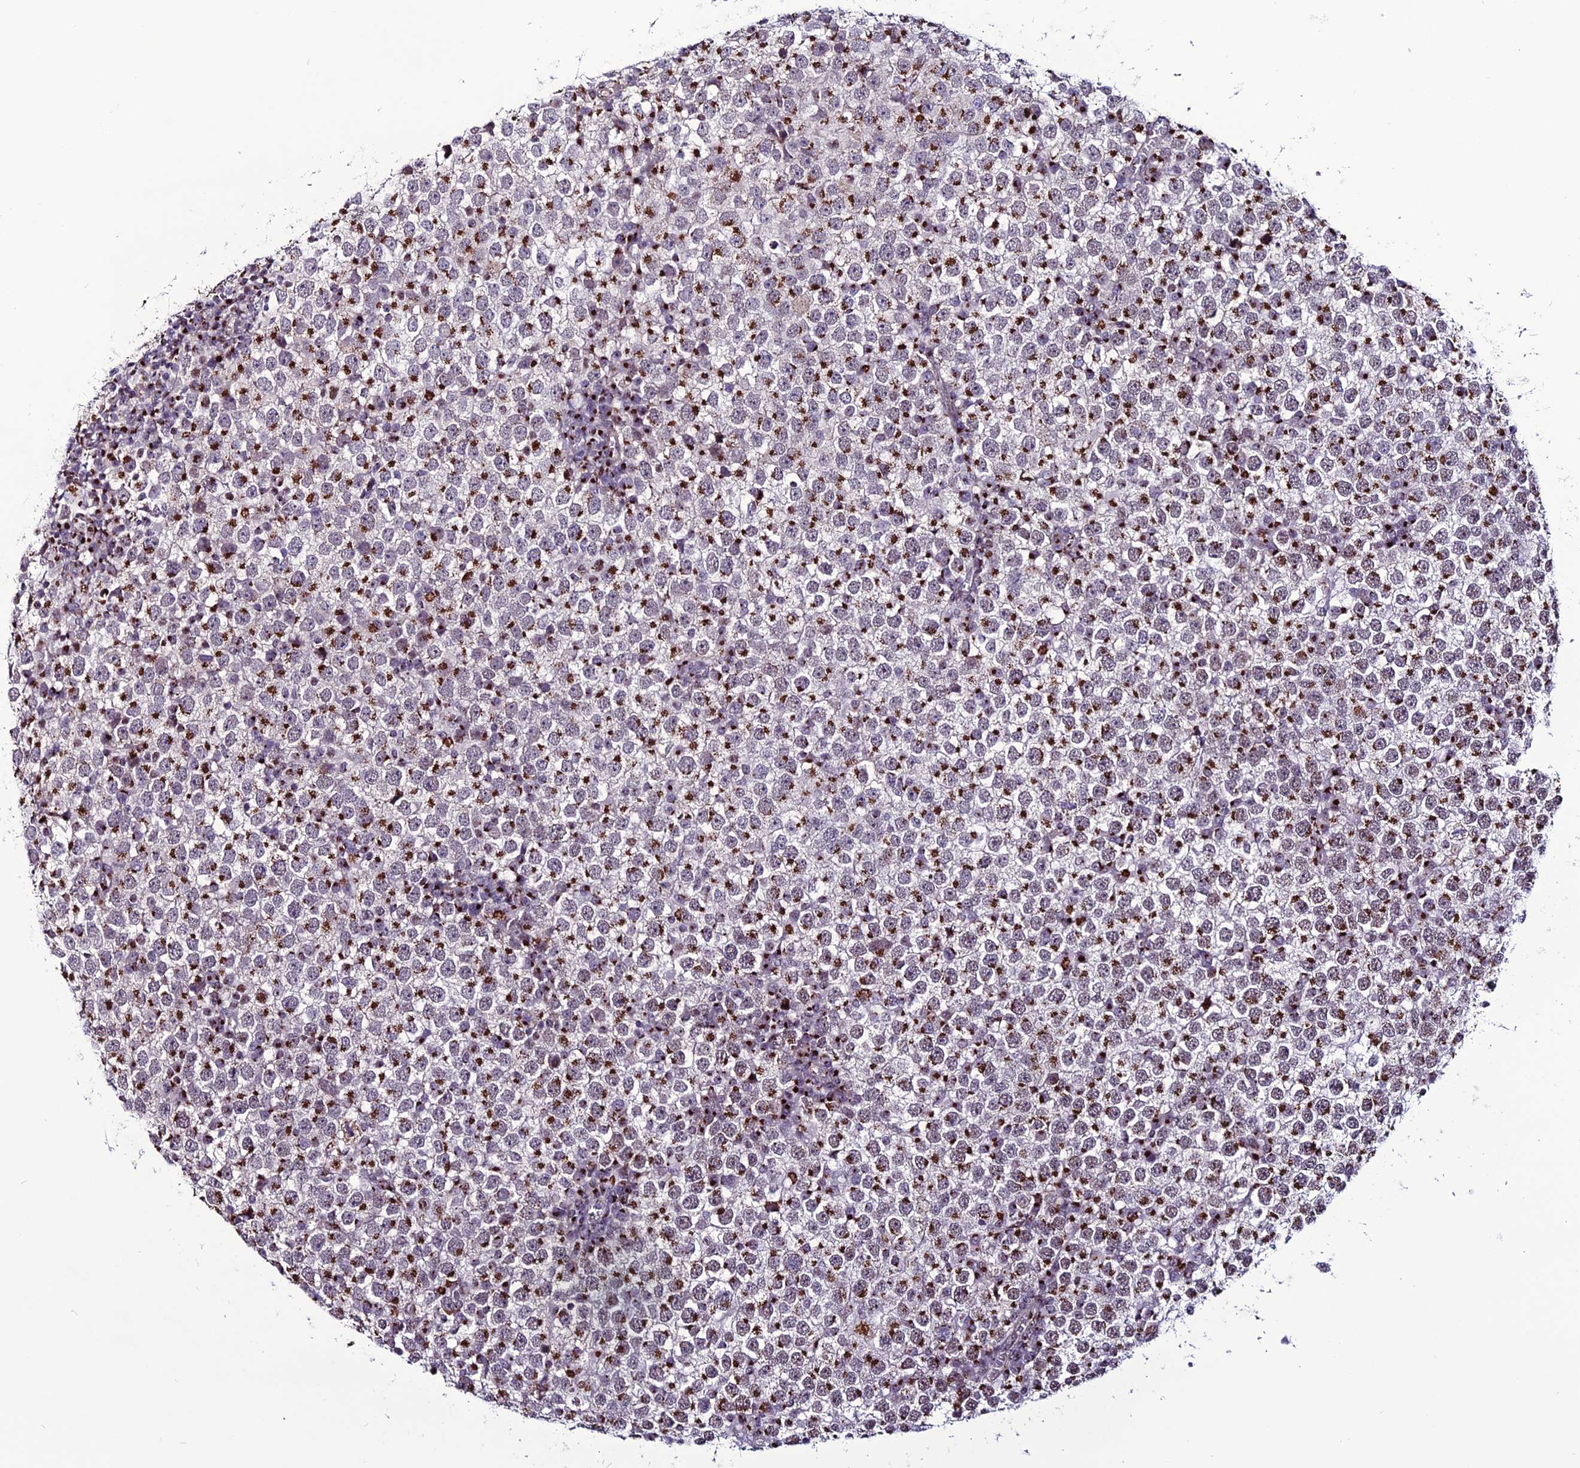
{"staining": {"intensity": "strong", "quantity": ">75%", "location": "cytoplasmic/membranous"}, "tissue": "testis cancer", "cell_type": "Tumor cells", "image_type": "cancer", "snomed": [{"axis": "morphology", "description": "Seminoma, NOS"}, {"axis": "topography", "description": "Testis"}], "caption": "The micrograph shows a brown stain indicating the presence of a protein in the cytoplasmic/membranous of tumor cells in testis cancer (seminoma).", "gene": "PLEKHA4", "patient": {"sex": "male", "age": 65}}